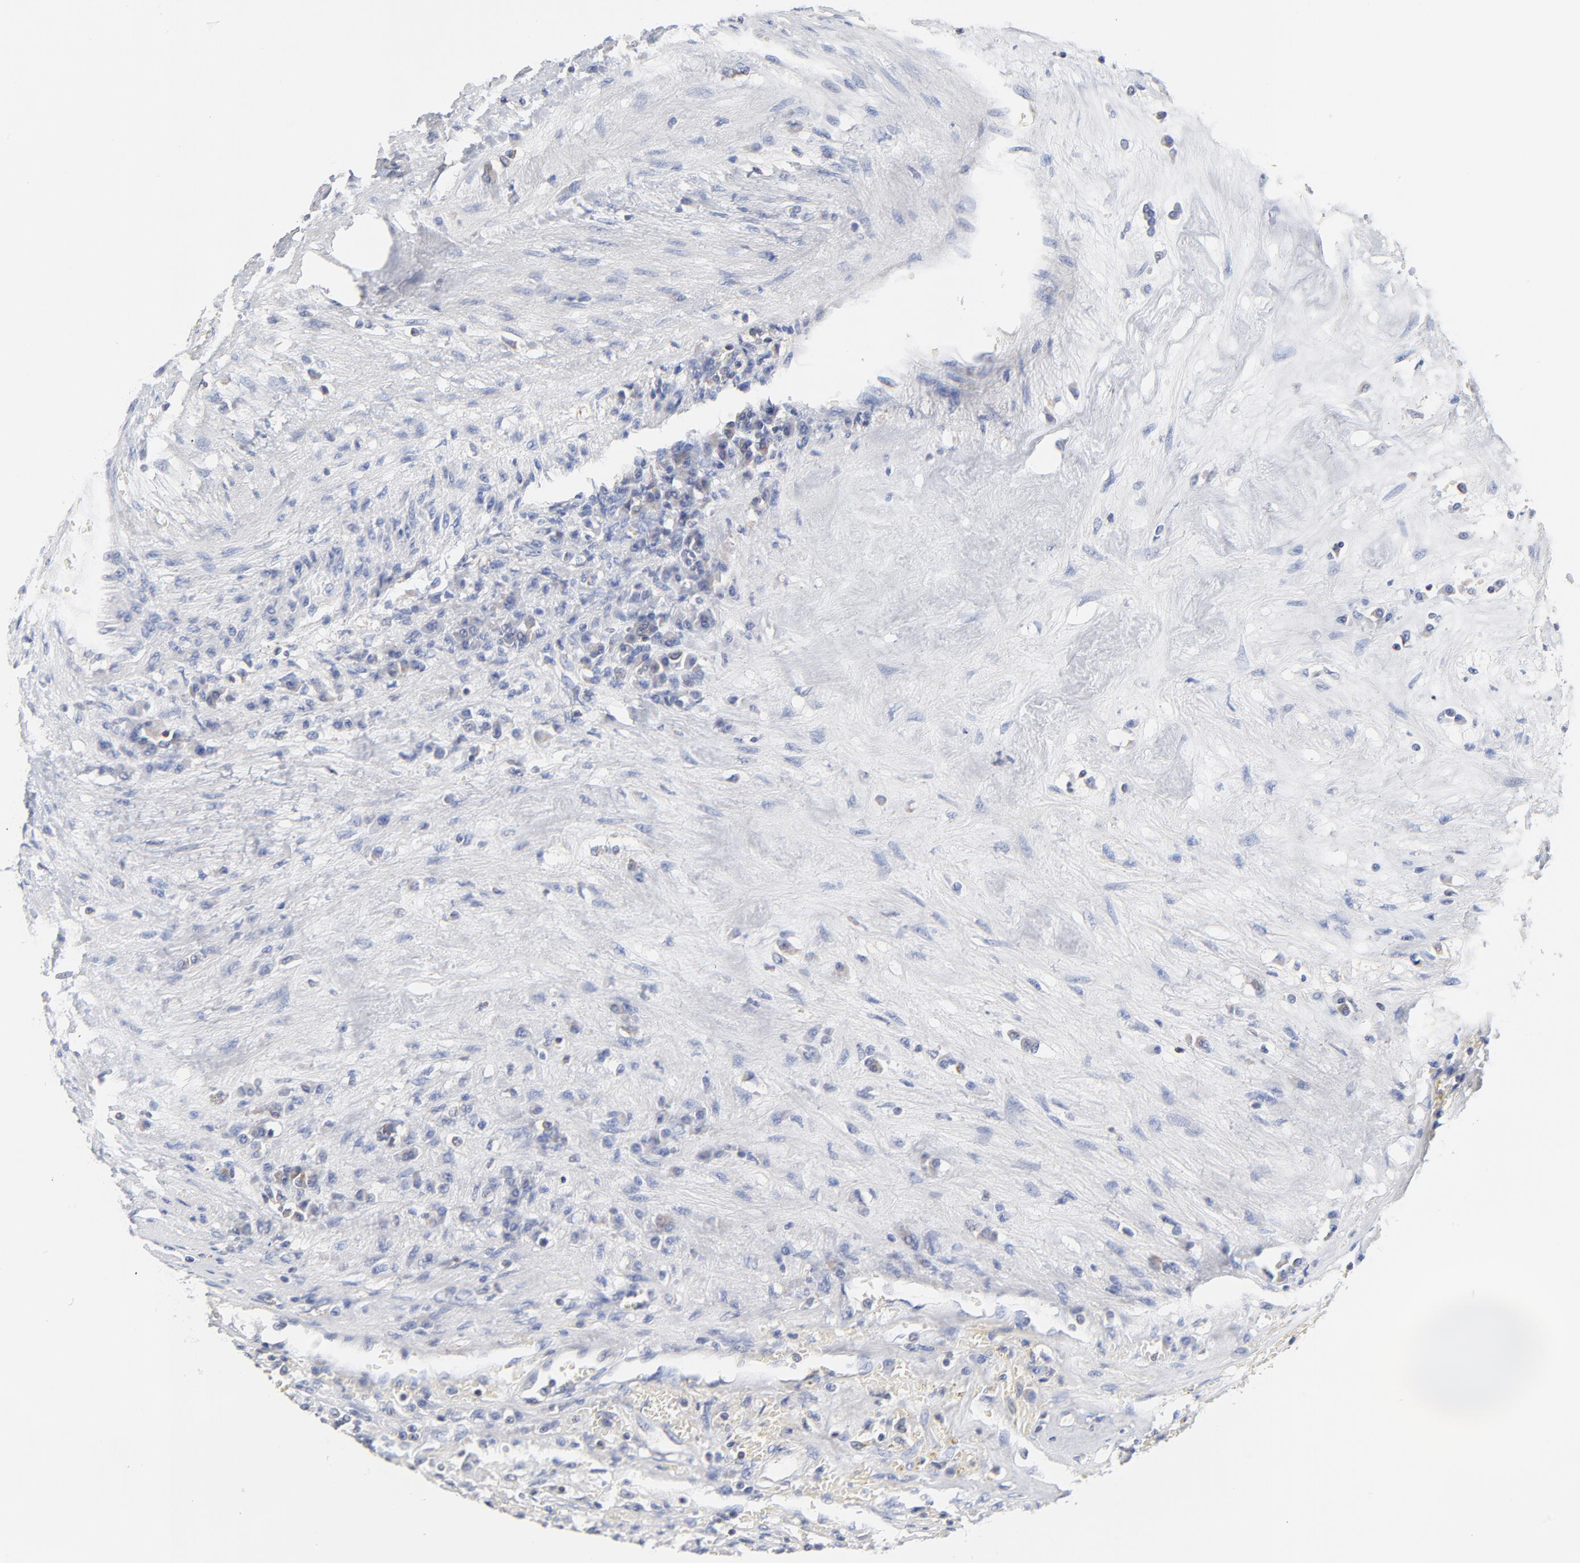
{"staining": {"intensity": "negative", "quantity": "none", "location": "none"}, "tissue": "renal cancer", "cell_type": "Tumor cells", "image_type": "cancer", "snomed": [{"axis": "morphology", "description": "Normal tissue, NOS"}, {"axis": "morphology", "description": "Adenocarcinoma, NOS"}, {"axis": "topography", "description": "Kidney"}], "caption": "Immunohistochemistry of human renal cancer exhibits no positivity in tumor cells. The staining is performed using DAB (3,3'-diaminobenzidine) brown chromogen with nuclei counter-stained in using hematoxylin.", "gene": "CAB39L", "patient": {"sex": "male", "age": 71}}